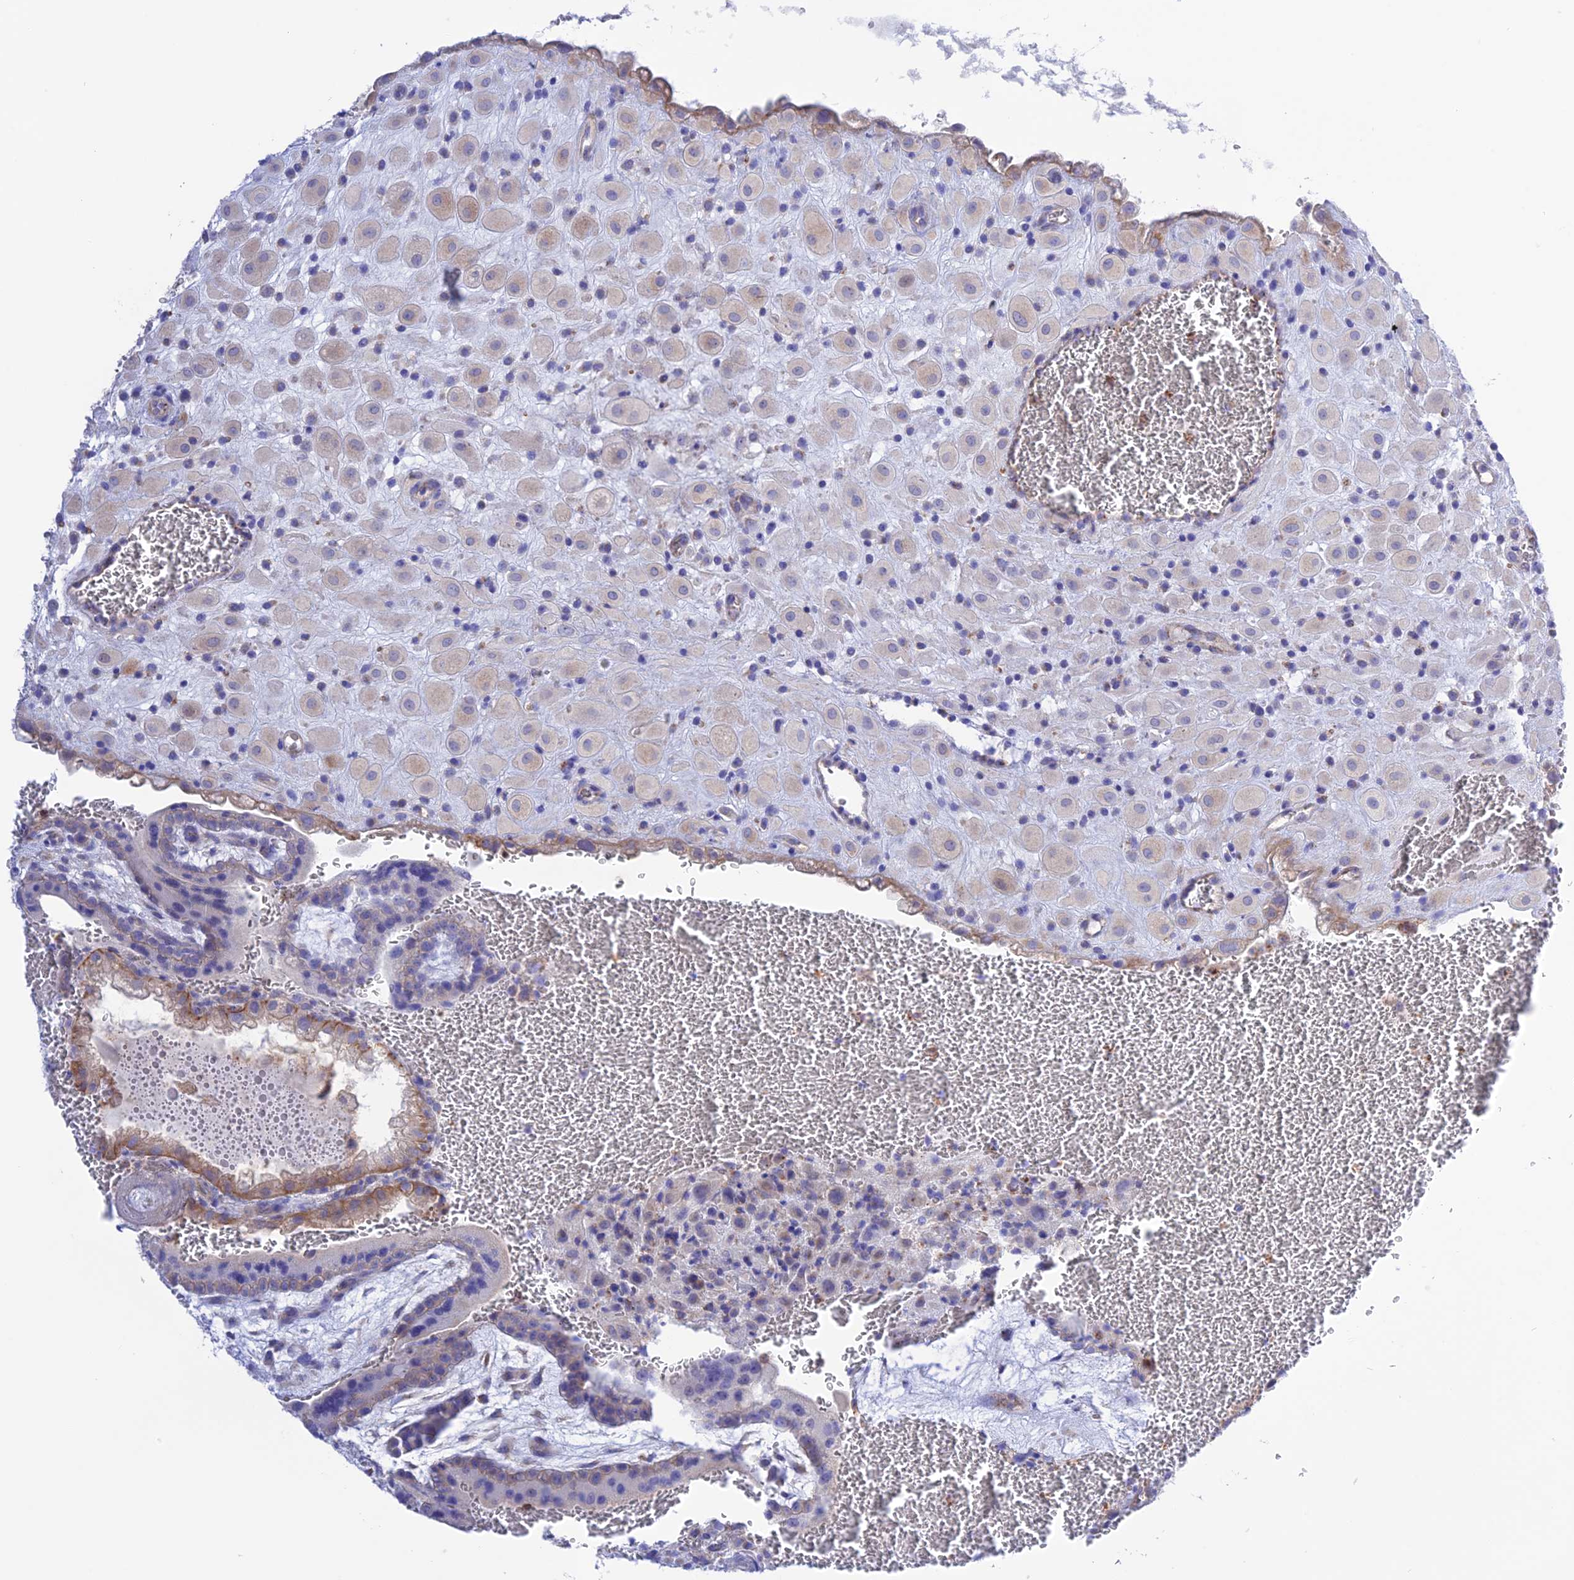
{"staining": {"intensity": "negative", "quantity": "none", "location": "none"}, "tissue": "placenta", "cell_type": "Decidual cells", "image_type": "normal", "snomed": [{"axis": "morphology", "description": "Normal tissue, NOS"}, {"axis": "topography", "description": "Placenta"}], "caption": "Decidual cells show no significant staining in benign placenta. (DAB (3,3'-diaminobenzidine) immunohistochemistry (IHC) with hematoxylin counter stain).", "gene": "CHSY3", "patient": {"sex": "female", "age": 35}}